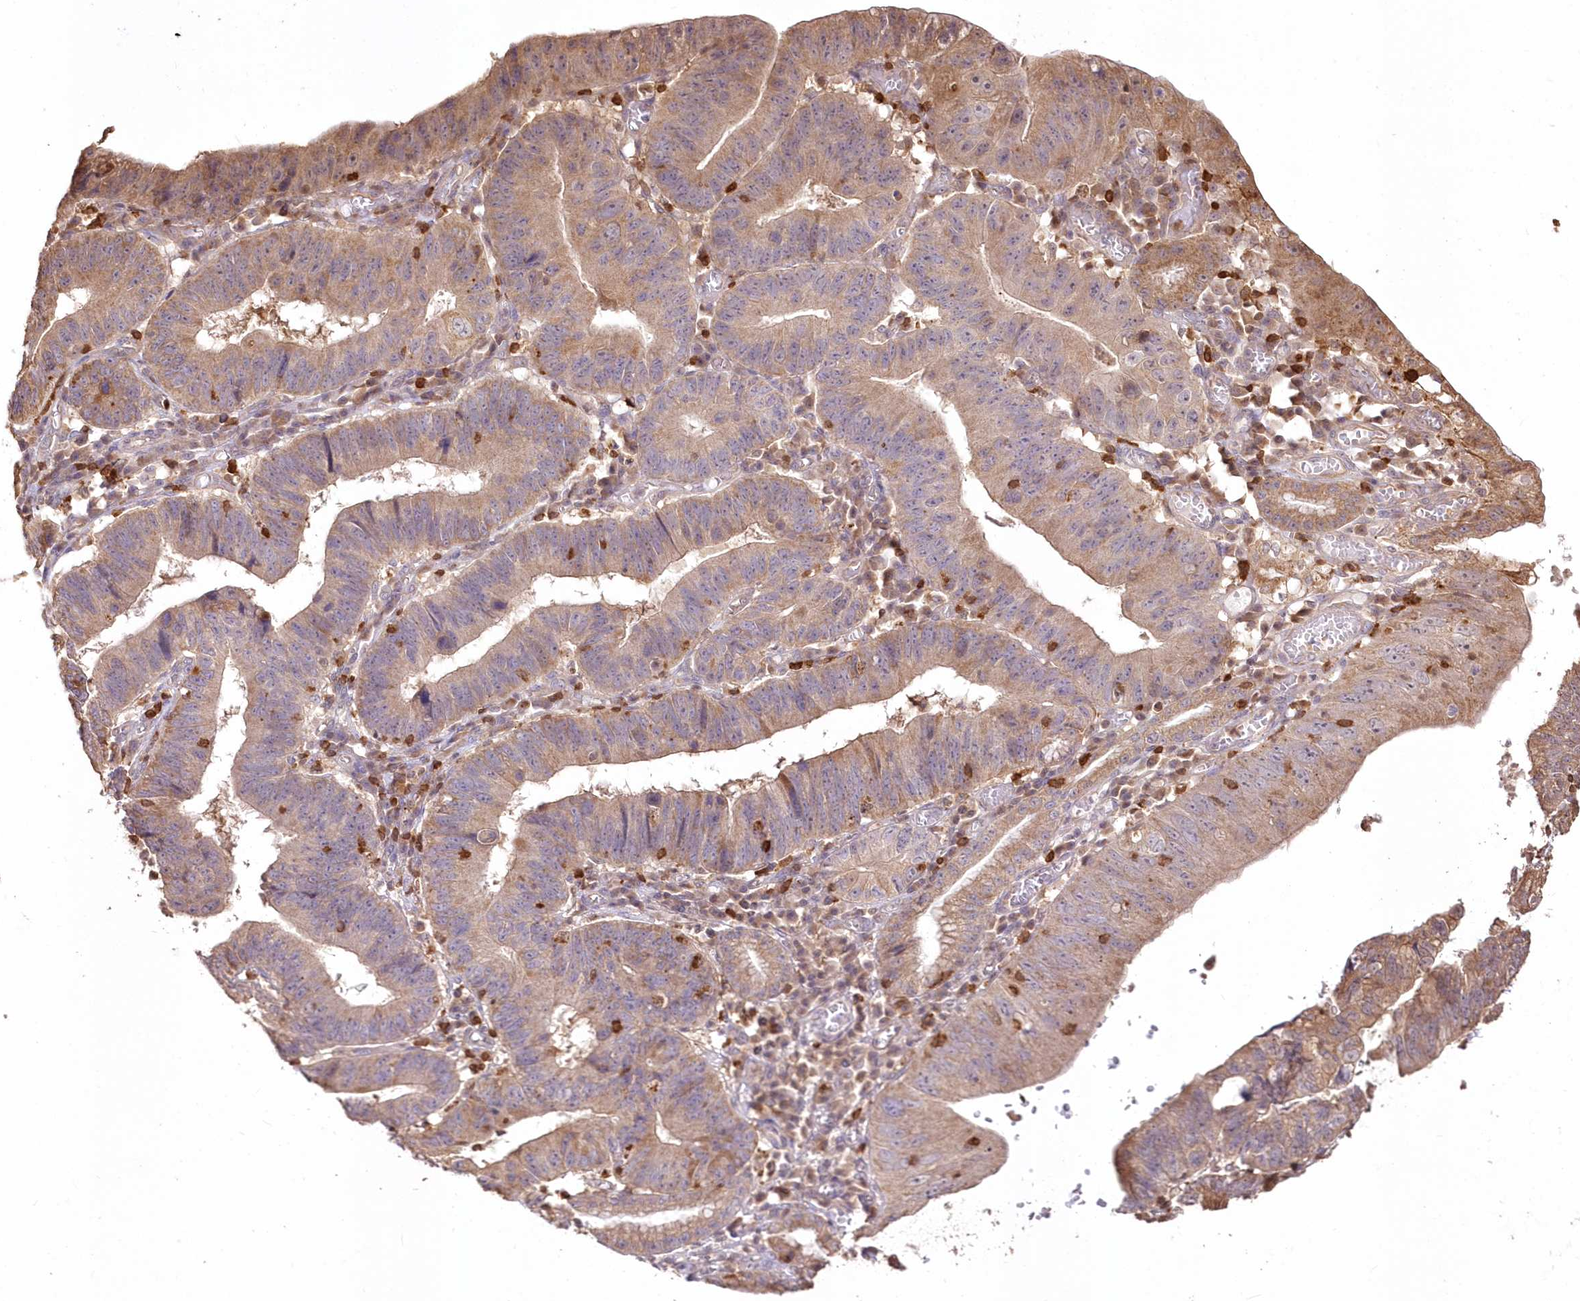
{"staining": {"intensity": "weak", "quantity": ">75%", "location": "cytoplasmic/membranous"}, "tissue": "stomach cancer", "cell_type": "Tumor cells", "image_type": "cancer", "snomed": [{"axis": "morphology", "description": "Adenocarcinoma, NOS"}, {"axis": "topography", "description": "Stomach"}], "caption": "Immunohistochemical staining of adenocarcinoma (stomach) shows low levels of weak cytoplasmic/membranous protein positivity in approximately >75% of tumor cells. Using DAB (brown) and hematoxylin (blue) stains, captured at high magnification using brightfield microscopy.", "gene": "STK17B", "patient": {"sex": "male", "age": 59}}